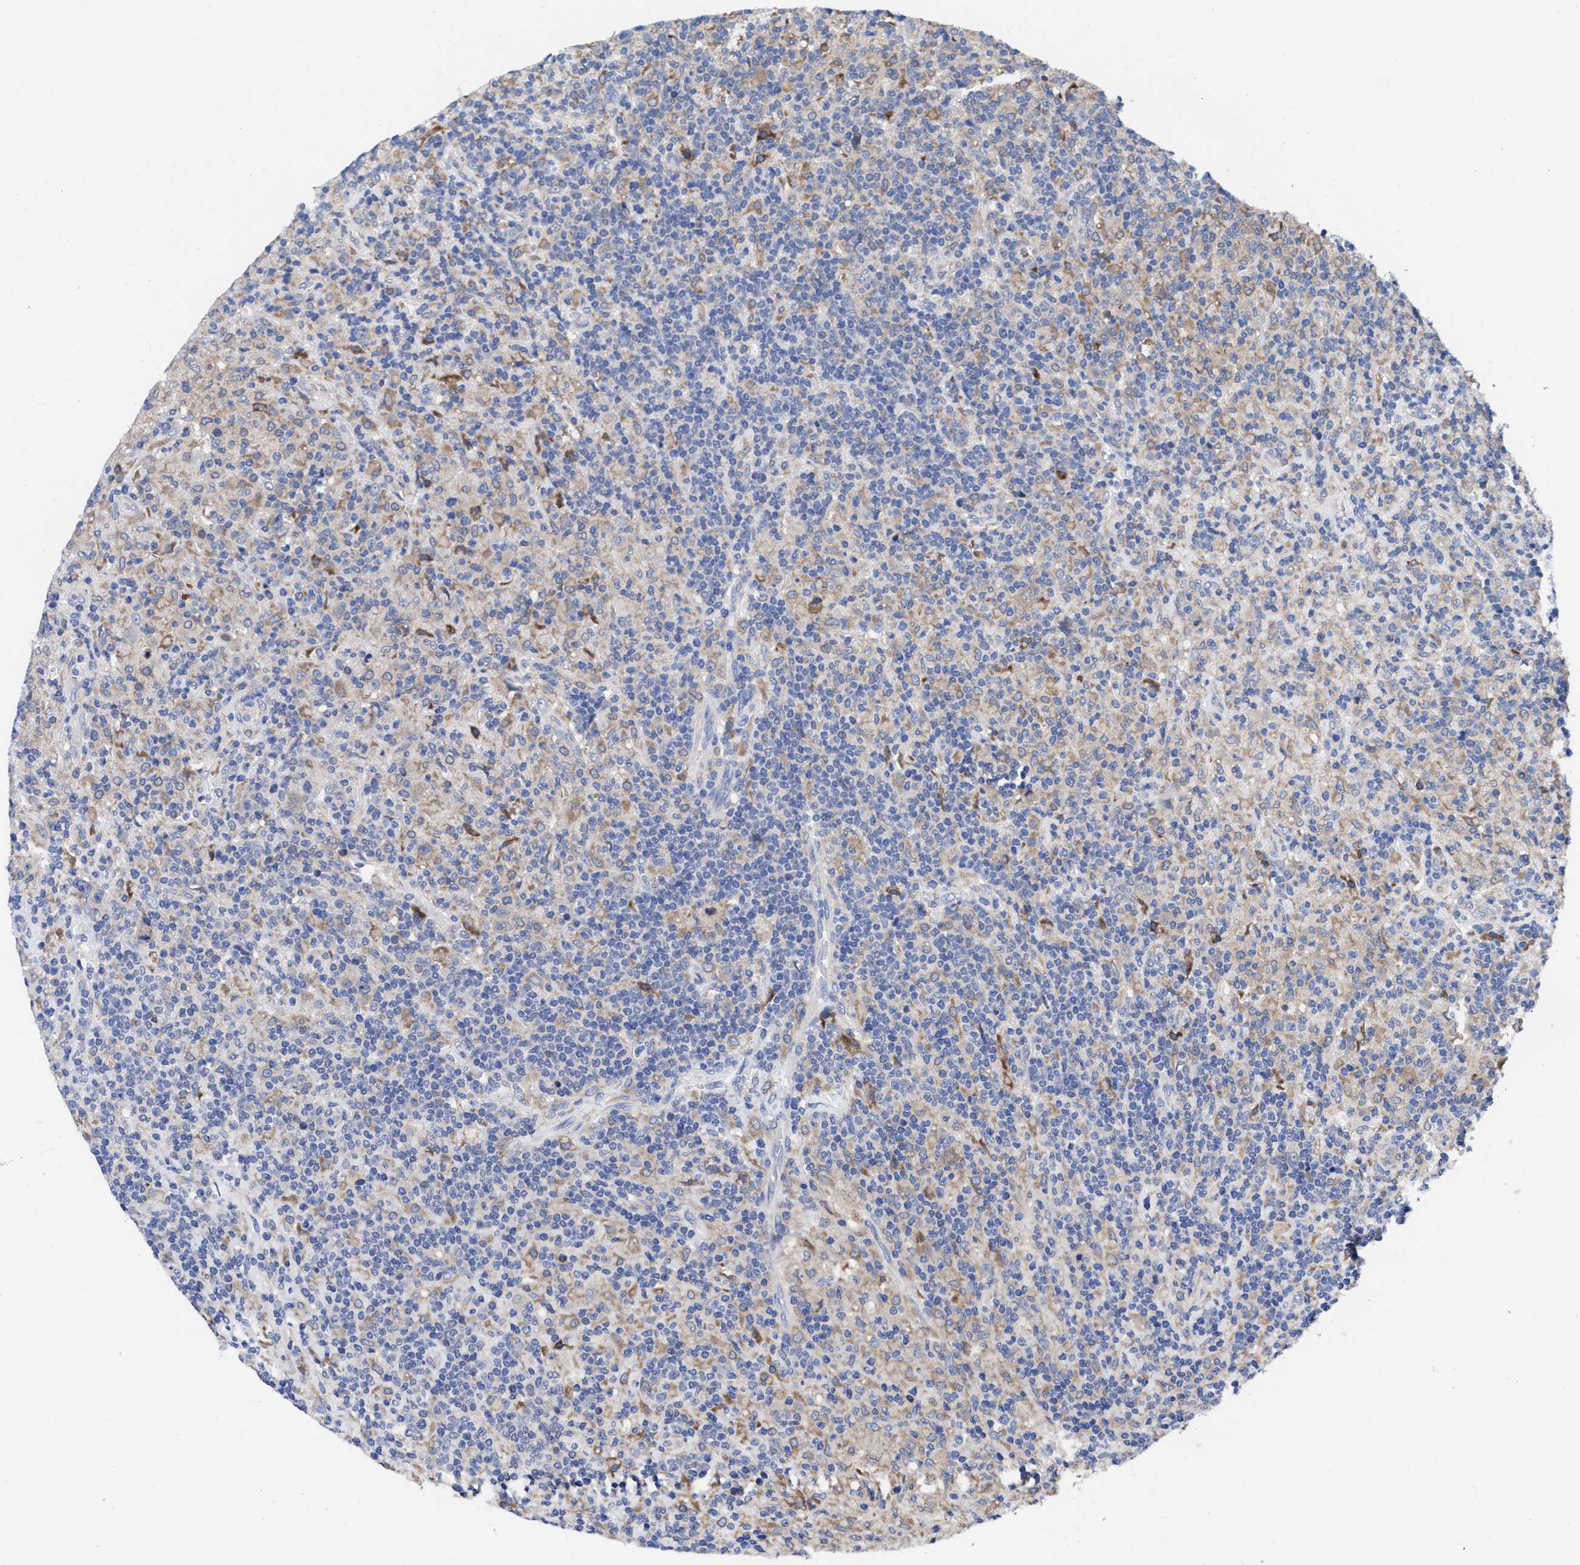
{"staining": {"intensity": "weak", "quantity": "25%-75%", "location": "cytoplasmic/membranous"}, "tissue": "lymphoma", "cell_type": "Tumor cells", "image_type": "cancer", "snomed": [{"axis": "morphology", "description": "Hodgkin's disease, NOS"}, {"axis": "topography", "description": "Lymph node"}], "caption": "Hodgkin's disease was stained to show a protein in brown. There is low levels of weak cytoplasmic/membranous positivity in approximately 25%-75% of tumor cells.", "gene": "TXNDC17", "patient": {"sex": "male", "age": 70}}